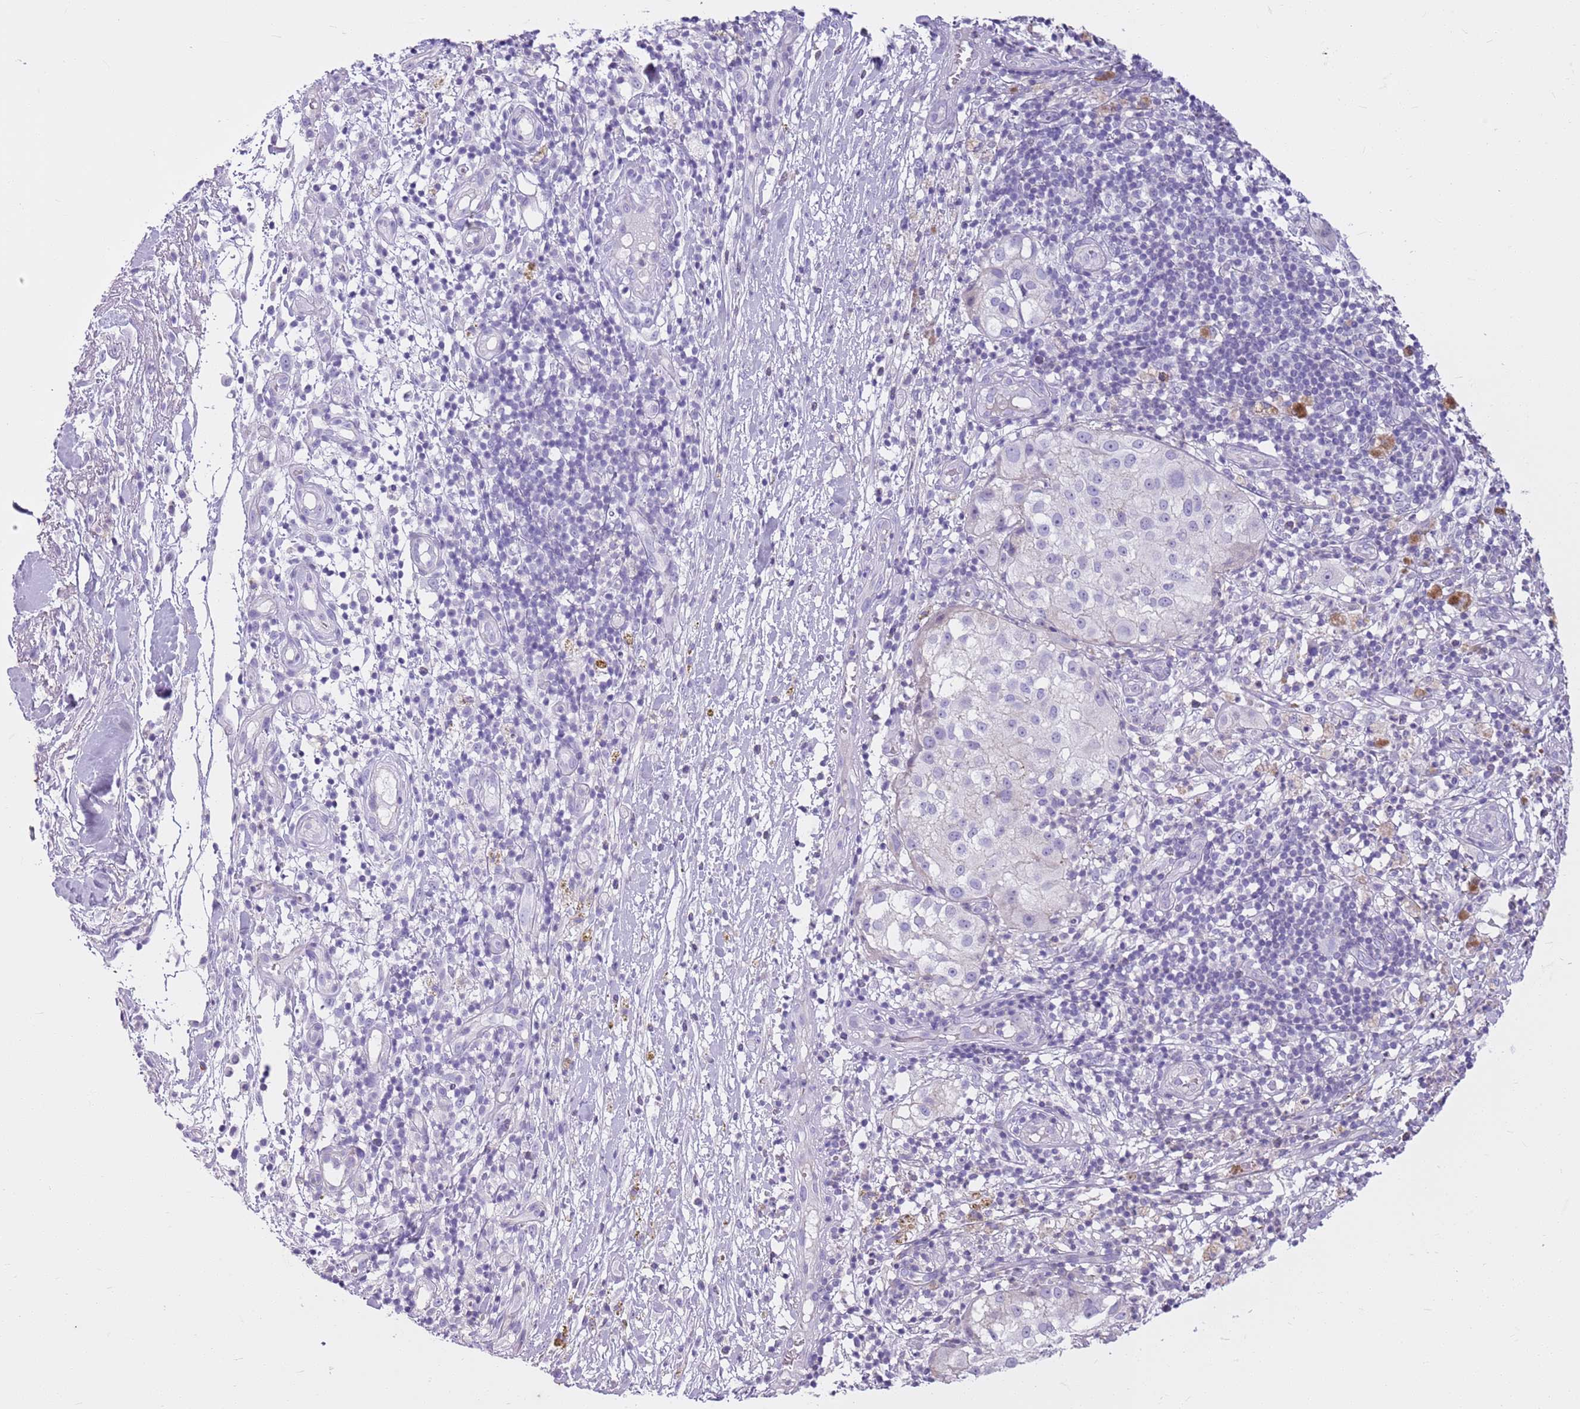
{"staining": {"intensity": "negative", "quantity": "none", "location": "none"}, "tissue": "melanoma", "cell_type": "Tumor cells", "image_type": "cancer", "snomed": [{"axis": "morphology", "description": "Normal morphology"}, {"axis": "morphology", "description": "Malignant melanoma, NOS"}, {"axis": "topography", "description": "Skin"}], "caption": "IHC of human melanoma reveals no staining in tumor cells.", "gene": "CNPPD1", "patient": {"sex": "female", "age": 72}}